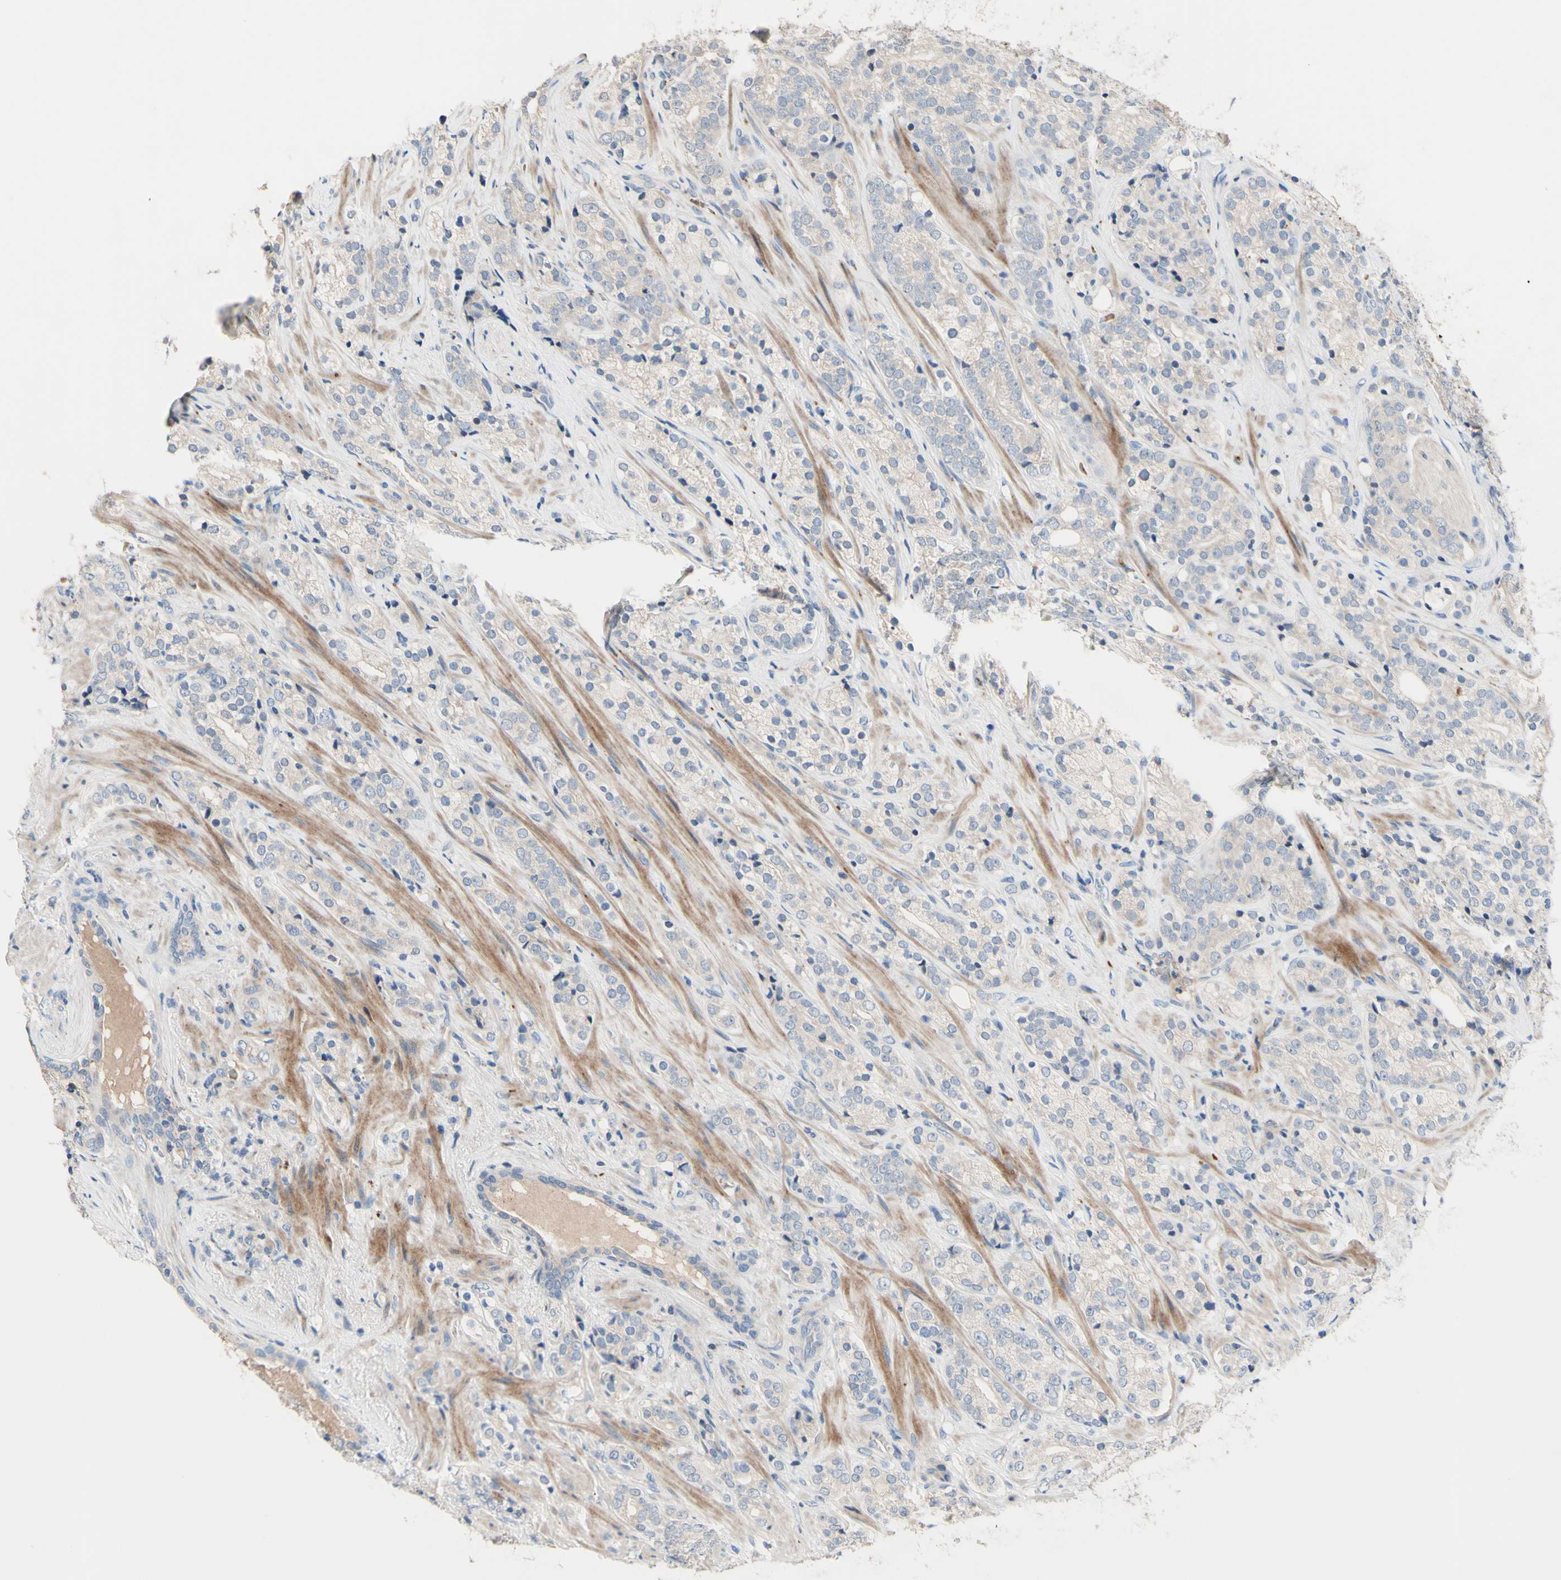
{"staining": {"intensity": "weak", "quantity": ">75%", "location": "cytoplasmic/membranous"}, "tissue": "prostate cancer", "cell_type": "Tumor cells", "image_type": "cancer", "snomed": [{"axis": "morphology", "description": "Adenocarcinoma, High grade"}, {"axis": "topography", "description": "Prostate"}], "caption": "High-power microscopy captured an IHC image of prostate adenocarcinoma (high-grade), revealing weak cytoplasmic/membranous expression in about >75% of tumor cells.", "gene": "CDON", "patient": {"sex": "male", "age": 71}}